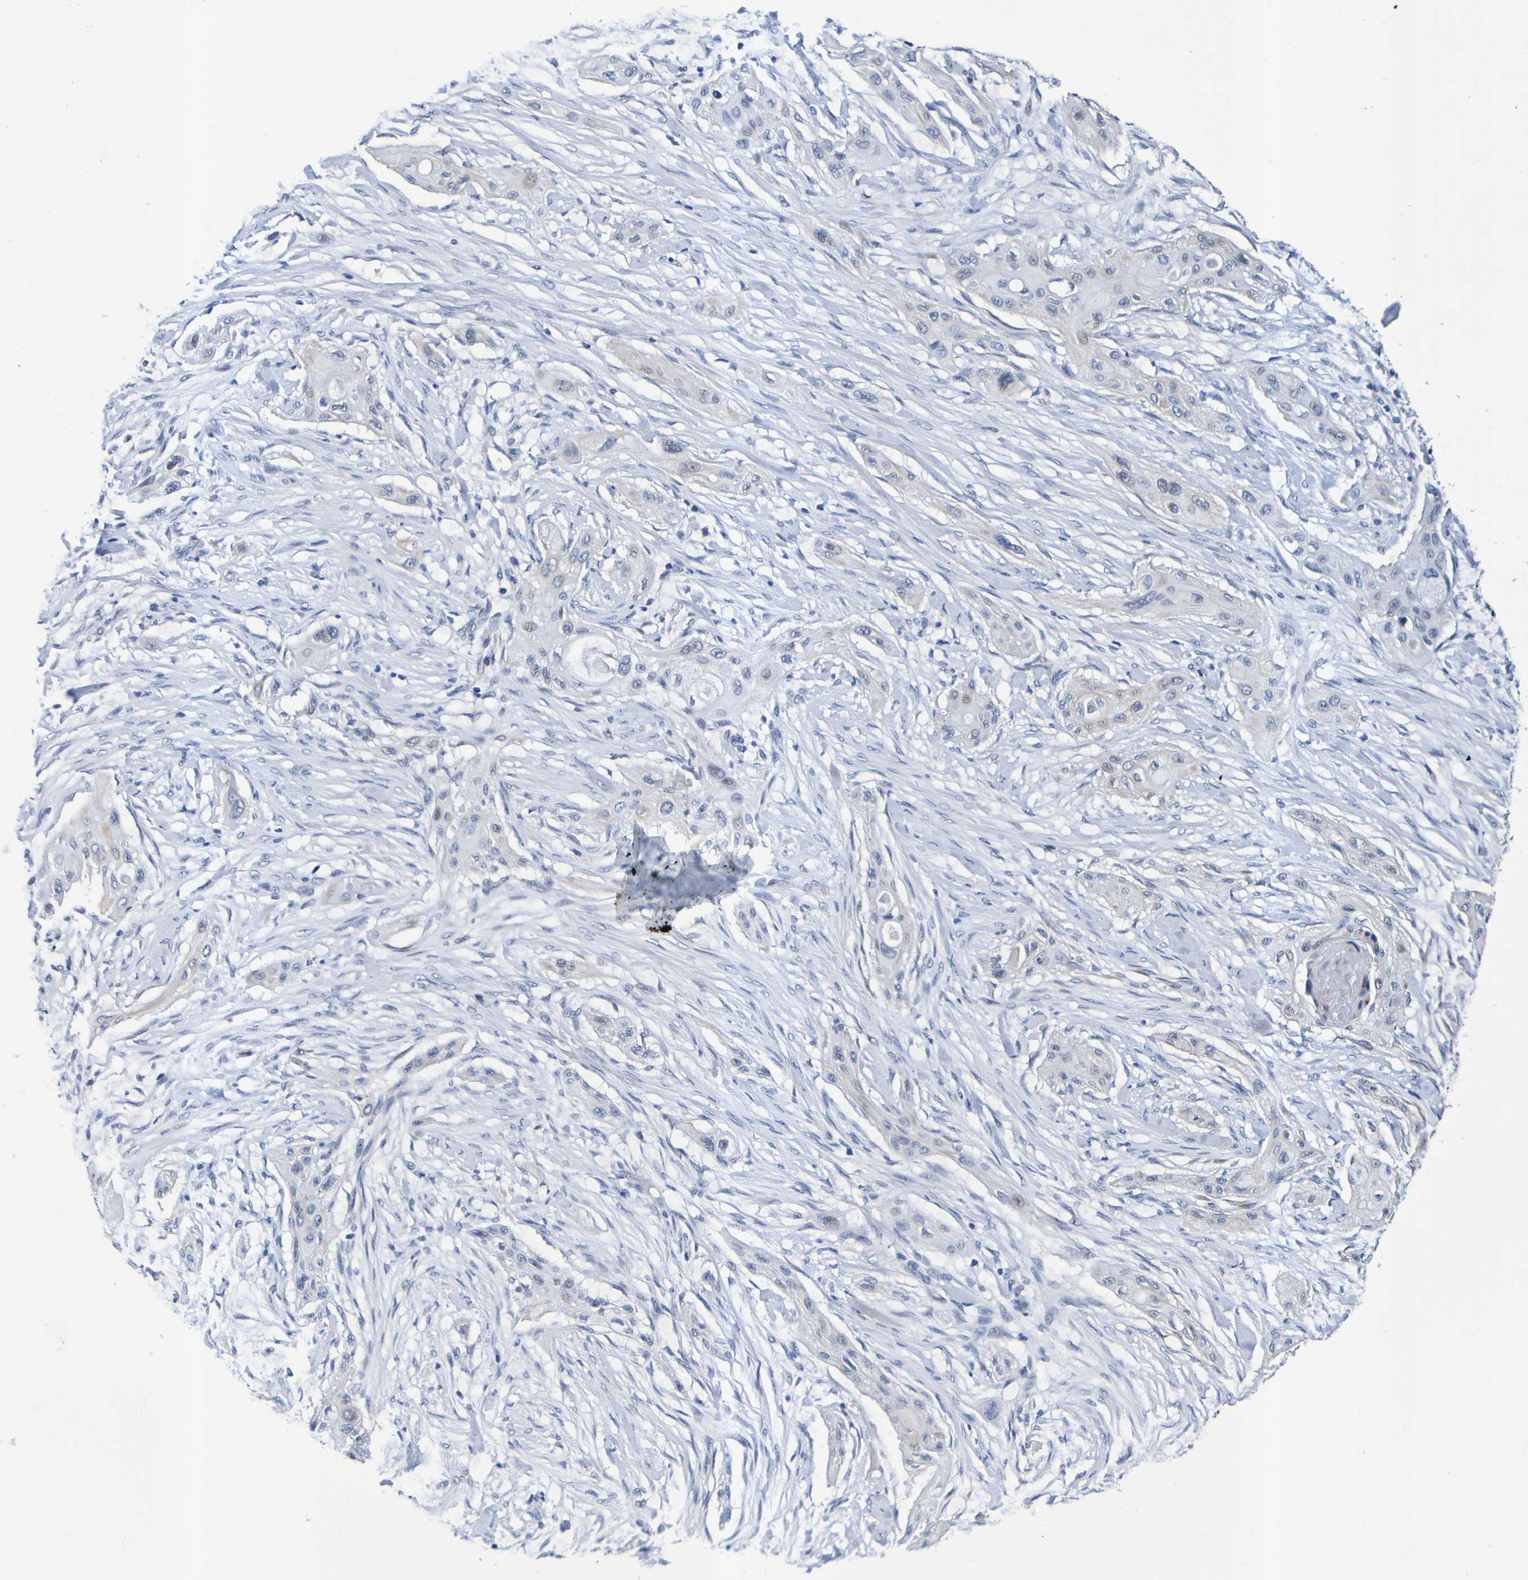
{"staining": {"intensity": "negative", "quantity": "none", "location": "none"}, "tissue": "lung cancer", "cell_type": "Tumor cells", "image_type": "cancer", "snomed": [{"axis": "morphology", "description": "Squamous cell carcinoma, NOS"}, {"axis": "topography", "description": "Lung"}], "caption": "Immunohistochemistry of human lung cancer demonstrates no positivity in tumor cells. (DAB (3,3'-diaminobenzidine) immunohistochemistry with hematoxylin counter stain).", "gene": "VMA21", "patient": {"sex": "female", "age": 47}}